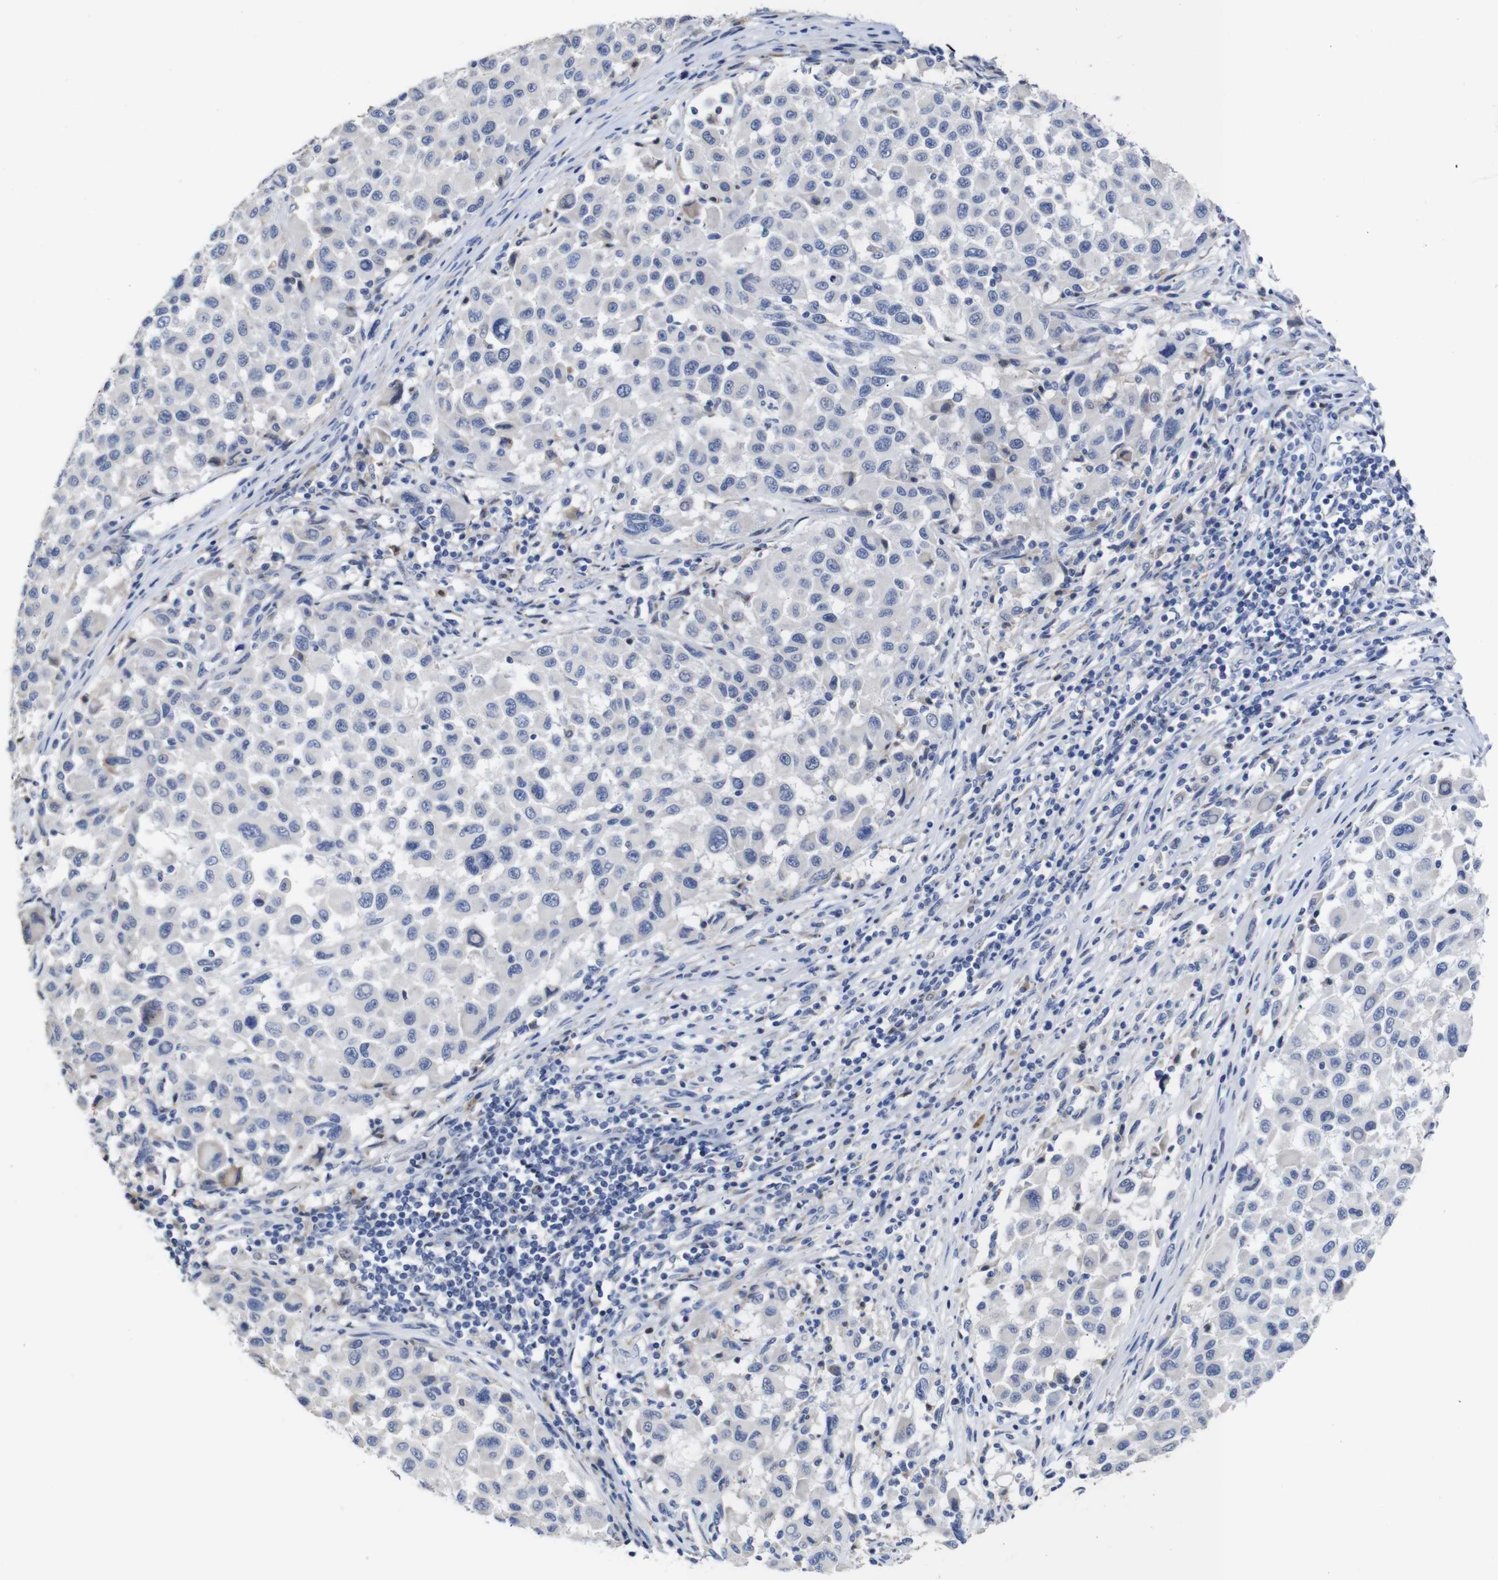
{"staining": {"intensity": "negative", "quantity": "none", "location": "none"}, "tissue": "melanoma", "cell_type": "Tumor cells", "image_type": "cancer", "snomed": [{"axis": "morphology", "description": "Malignant melanoma, Metastatic site"}, {"axis": "topography", "description": "Lymph node"}], "caption": "Protein analysis of malignant melanoma (metastatic site) exhibits no significant expression in tumor cells.", "gene": "TCEAL9", "patient": {"sex": "male", "age": 61}}